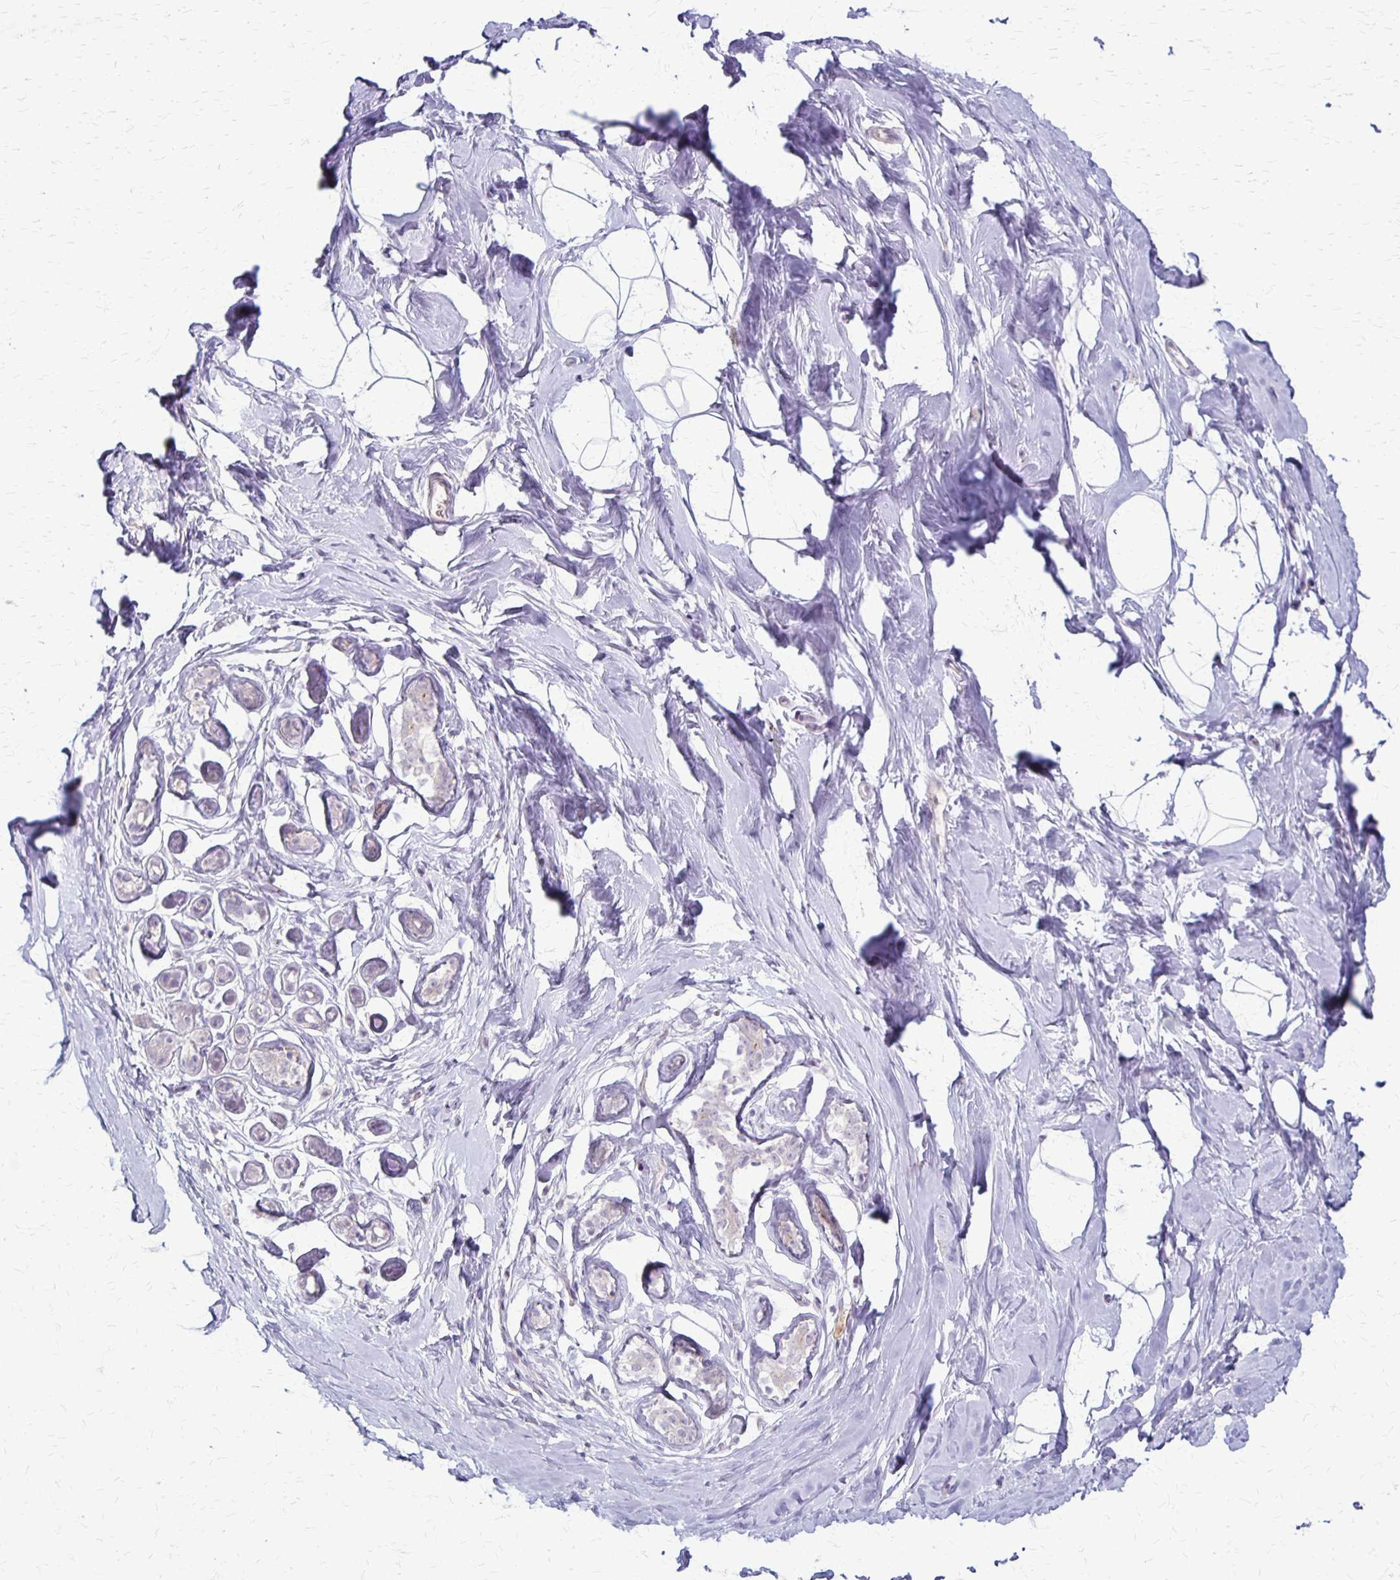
{"staining": {"intensity": "negative", "quantity": "none", "location": "none"}, "tissue": "breast", "cell_type": "Adipocytes", "image_type": "normal", "snomed": [{"axis": "morphology", "description": "Normal tissue, NOS"}, {"axis": "topography", "description": "Breast"}], "caption": "IHC micrograph of unremarkable human breast stained for a protein (brown), which demonstrates no staining in adipocytes. (DAB (3,3'-diaminobenzidine) immunohistochemistry (IHC) with hematoxylin counter stain).", "gene": "SLC35E2B", "patient": {"sex": "female", "age": 32}}